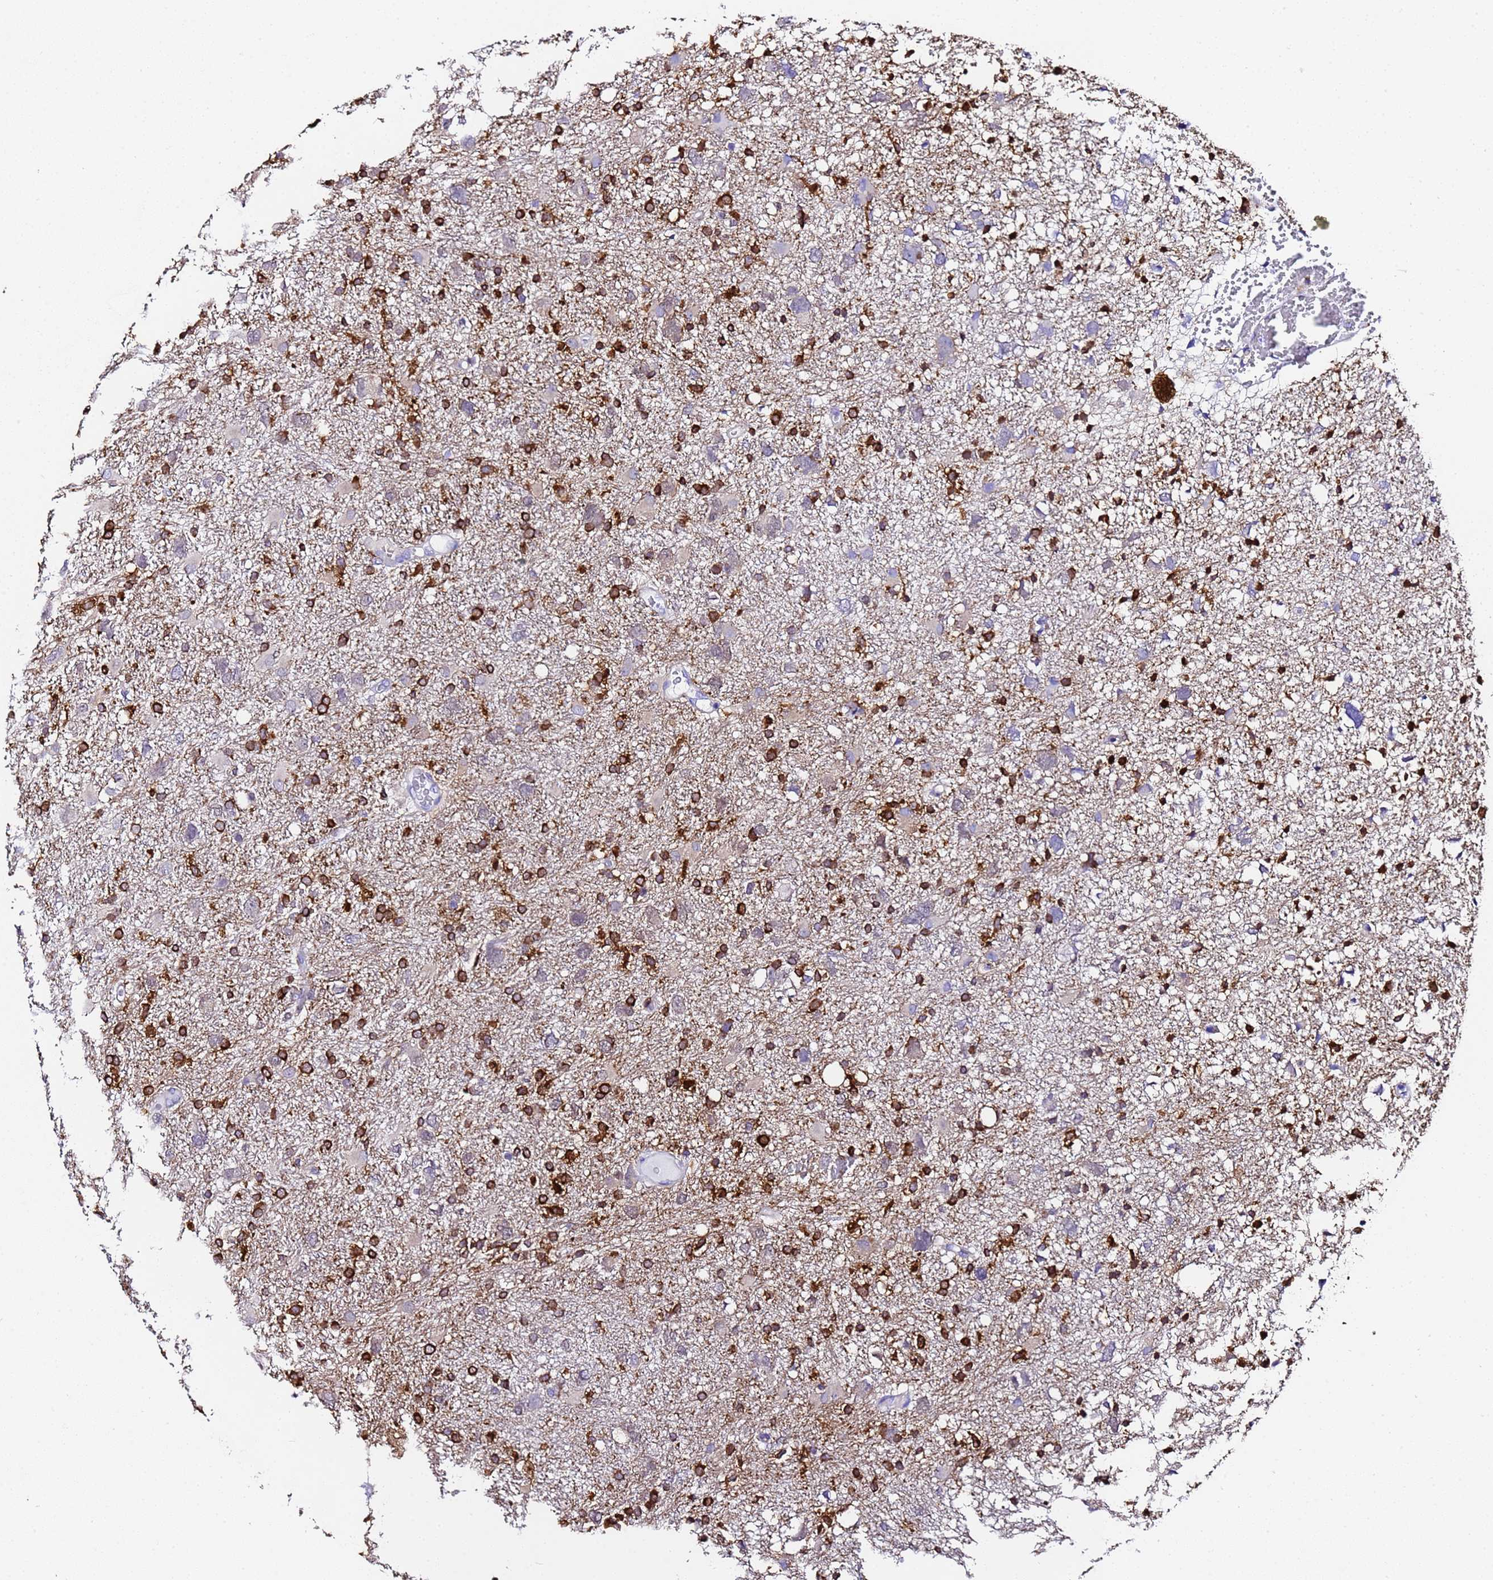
{"staining": {"intensity": "strong", "quantity": "25%-75%", "location": "cytoplasmic/membranous"}, "tissue": "glioma", "cell_type": "Tumor cells", "image_type": "cancer", "snomed": [{"axis": "morphology", "description": "Glioma, malignant, High grade"}, {"axis": "topography", "description": "Brain"}], "caption": "Immunohistochemical staining of malignant glioma (high-grade) displays strong cytoplasmic/membranous protein positivity in about 25%-75% of tumor cells.", "gene": "FTL", "patient": {"sex": "male", "age": 61}}